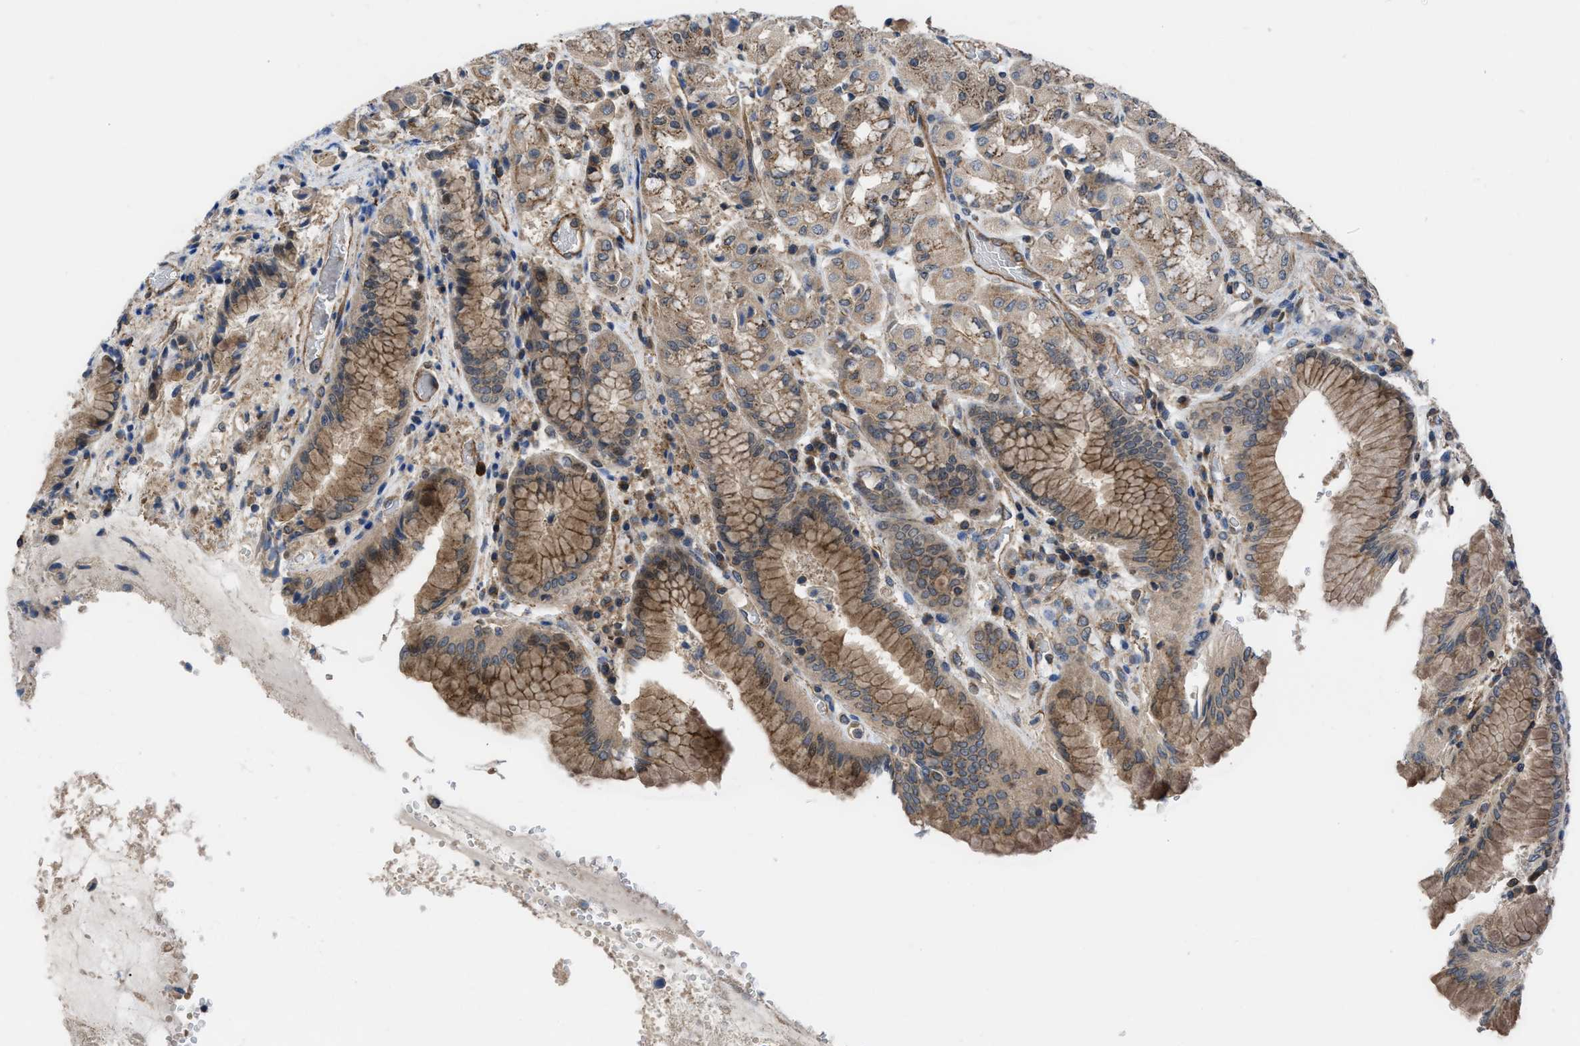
{"staining": {"intensity": "moderate", "quantity": "25%-75%", "location": "cytoplasmic/membranous"}, "tissue": "stomach", "cell_type": "Glandular cells", "image_type": "normal", "snomed": [{"axis": "morphology", "description": "Normal tissue, NOS"}, {"axis": "topography", "description": "Stomach"}, {"axis": "topography", "description": "Stomach, lower"}], "caption": "Immunohistochemical staining of benign stomach exhibits medium levels of moderate cytoplasmic/membranous staining in about 25%-75% of glandular cells.", "gene": "GPATCH2L", "patient": {"sex": "female", "age": 56}}